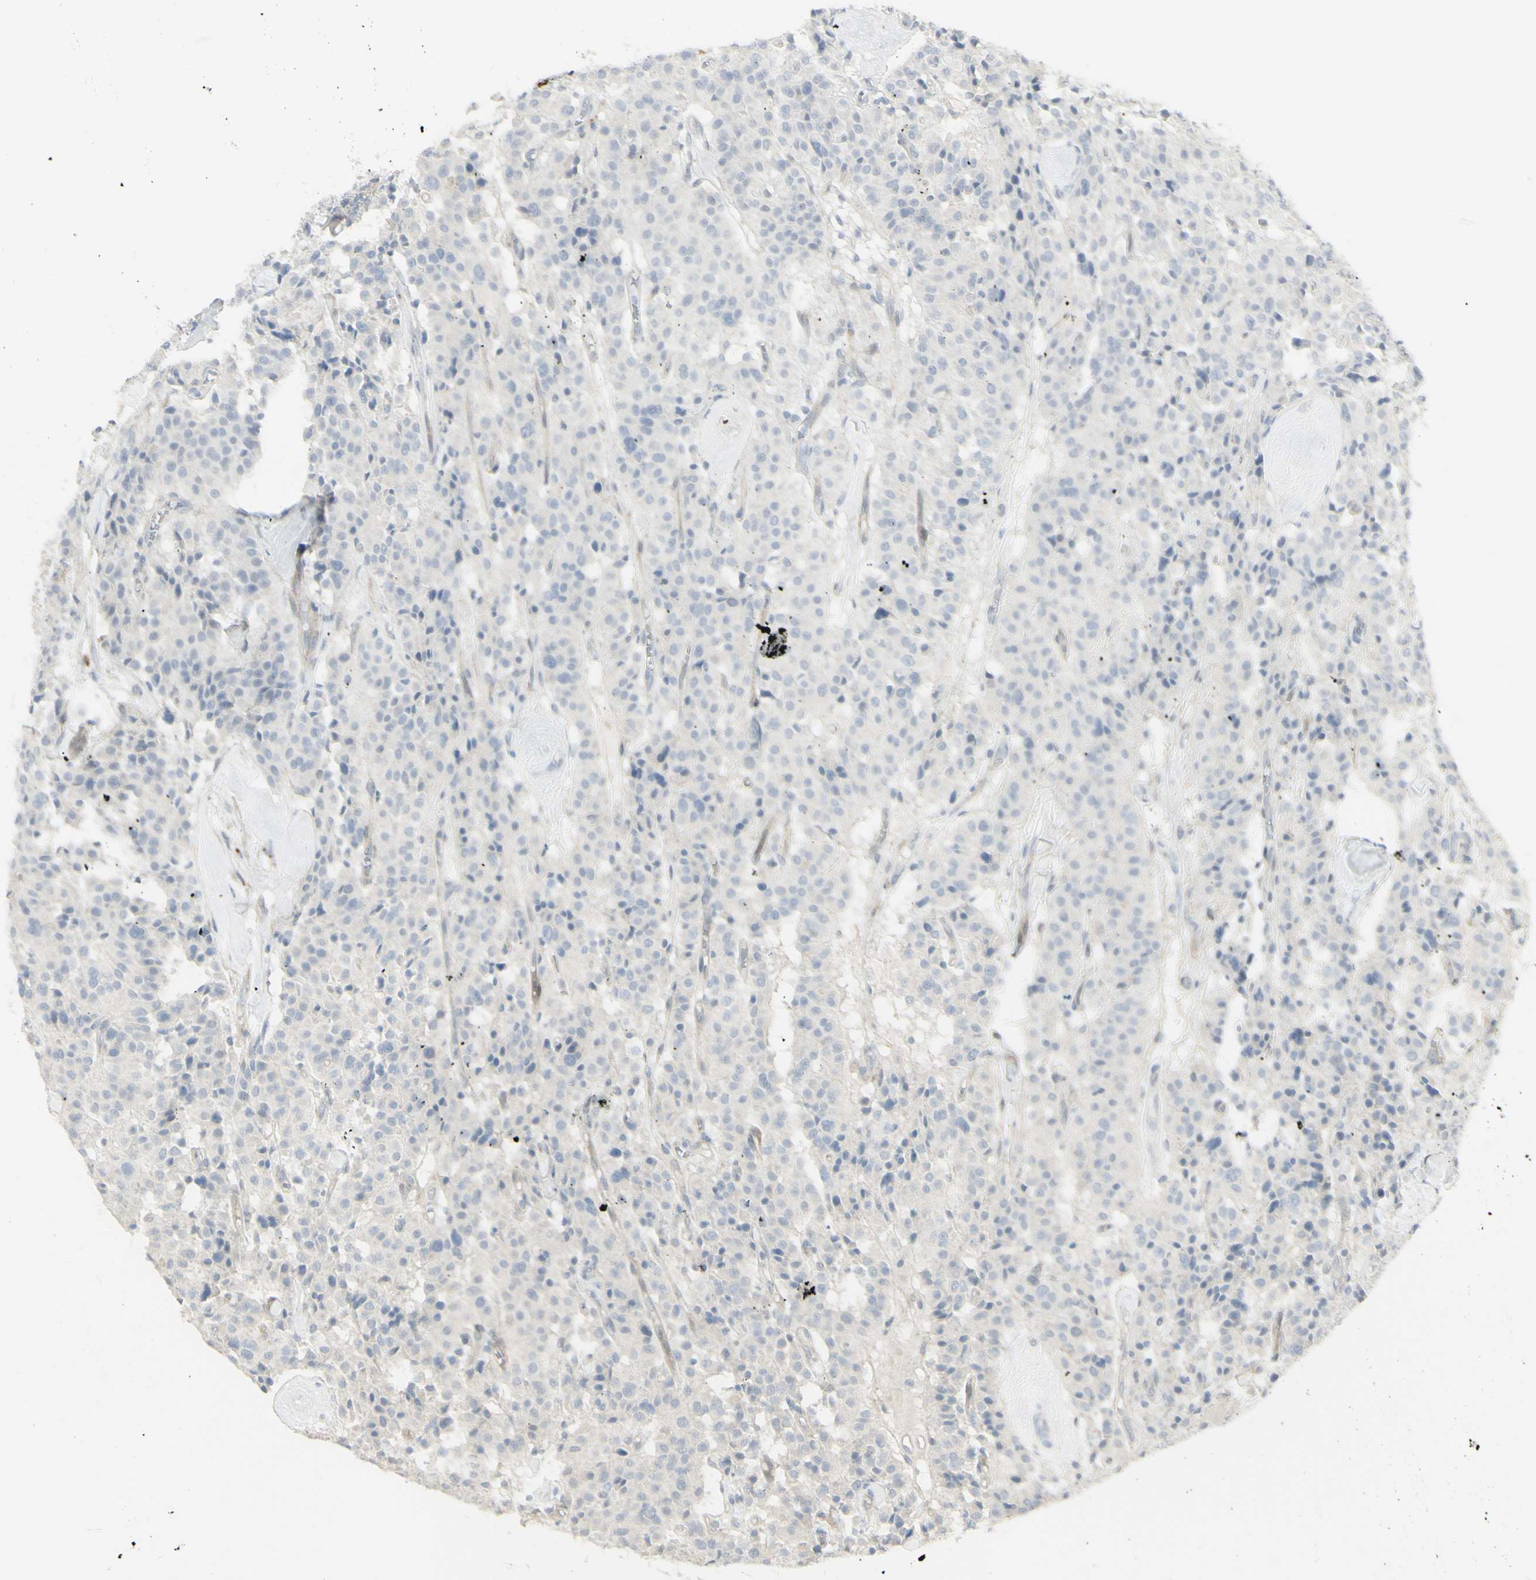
{"staining": {"intensity": "negative", "quantity": "none", "location": "none"}, "tissue": "carcinoid", "cell_type": "Tumor cells", "image_type": "cancer", "snomed": [{"axis": "morphology", "description": "Carcinoid, malignant, NOS"}, {"axis": "topography", "description": "Lung"}], "caption": "Immunohistochemistry of human malignant carcinoid exhibits no positivity in tumor cells. Nuclei are stained in blue.", "gene": "NDST4", "patient": {"sex": "male", "age": 30}}